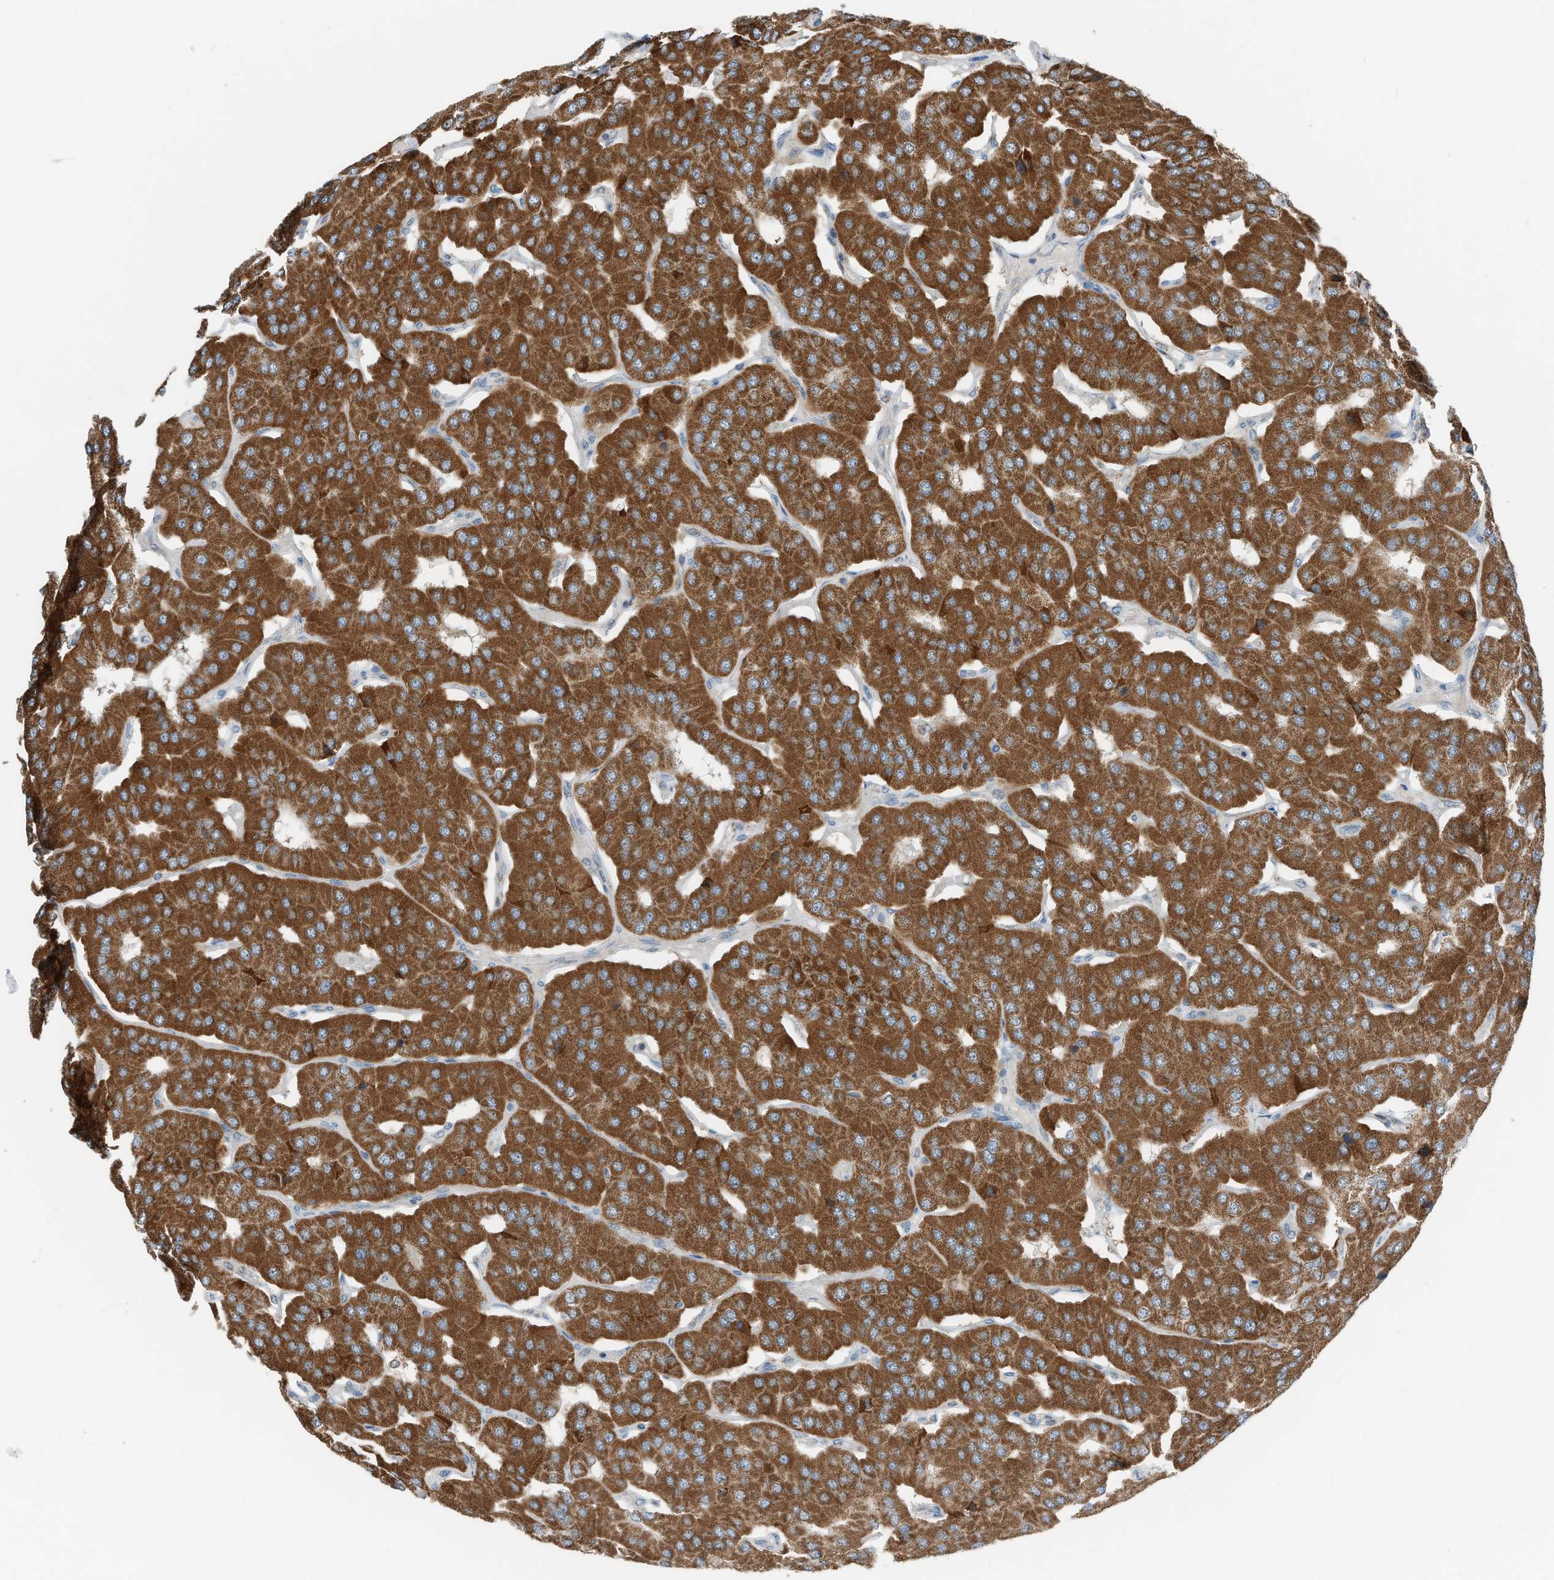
{"staining": {"intensity": "strong", "quantity": ">75%", "location": "cytoplasmic/membranous"}, "tissue": "parathyroid gland", "cell_type": "Glandular cells", "image_type": "normal", "snomed": [{"axis": "morphology", "description": "Normal tissue, NOS"}, {"axis": "morphology", "description": "Adenoma, NOS"}, {"axis": "topography", "description": "Parathyroid gland"}], "caption": "IHC photomicrograph of normal parathyroid gland stained for a protein (brown), which displays high levels of strong cytoplasmic/membranous positivity in about >75% of glandular cells.", "gene": "RMND1", "patient": {"sex": "female", "age": 86}}